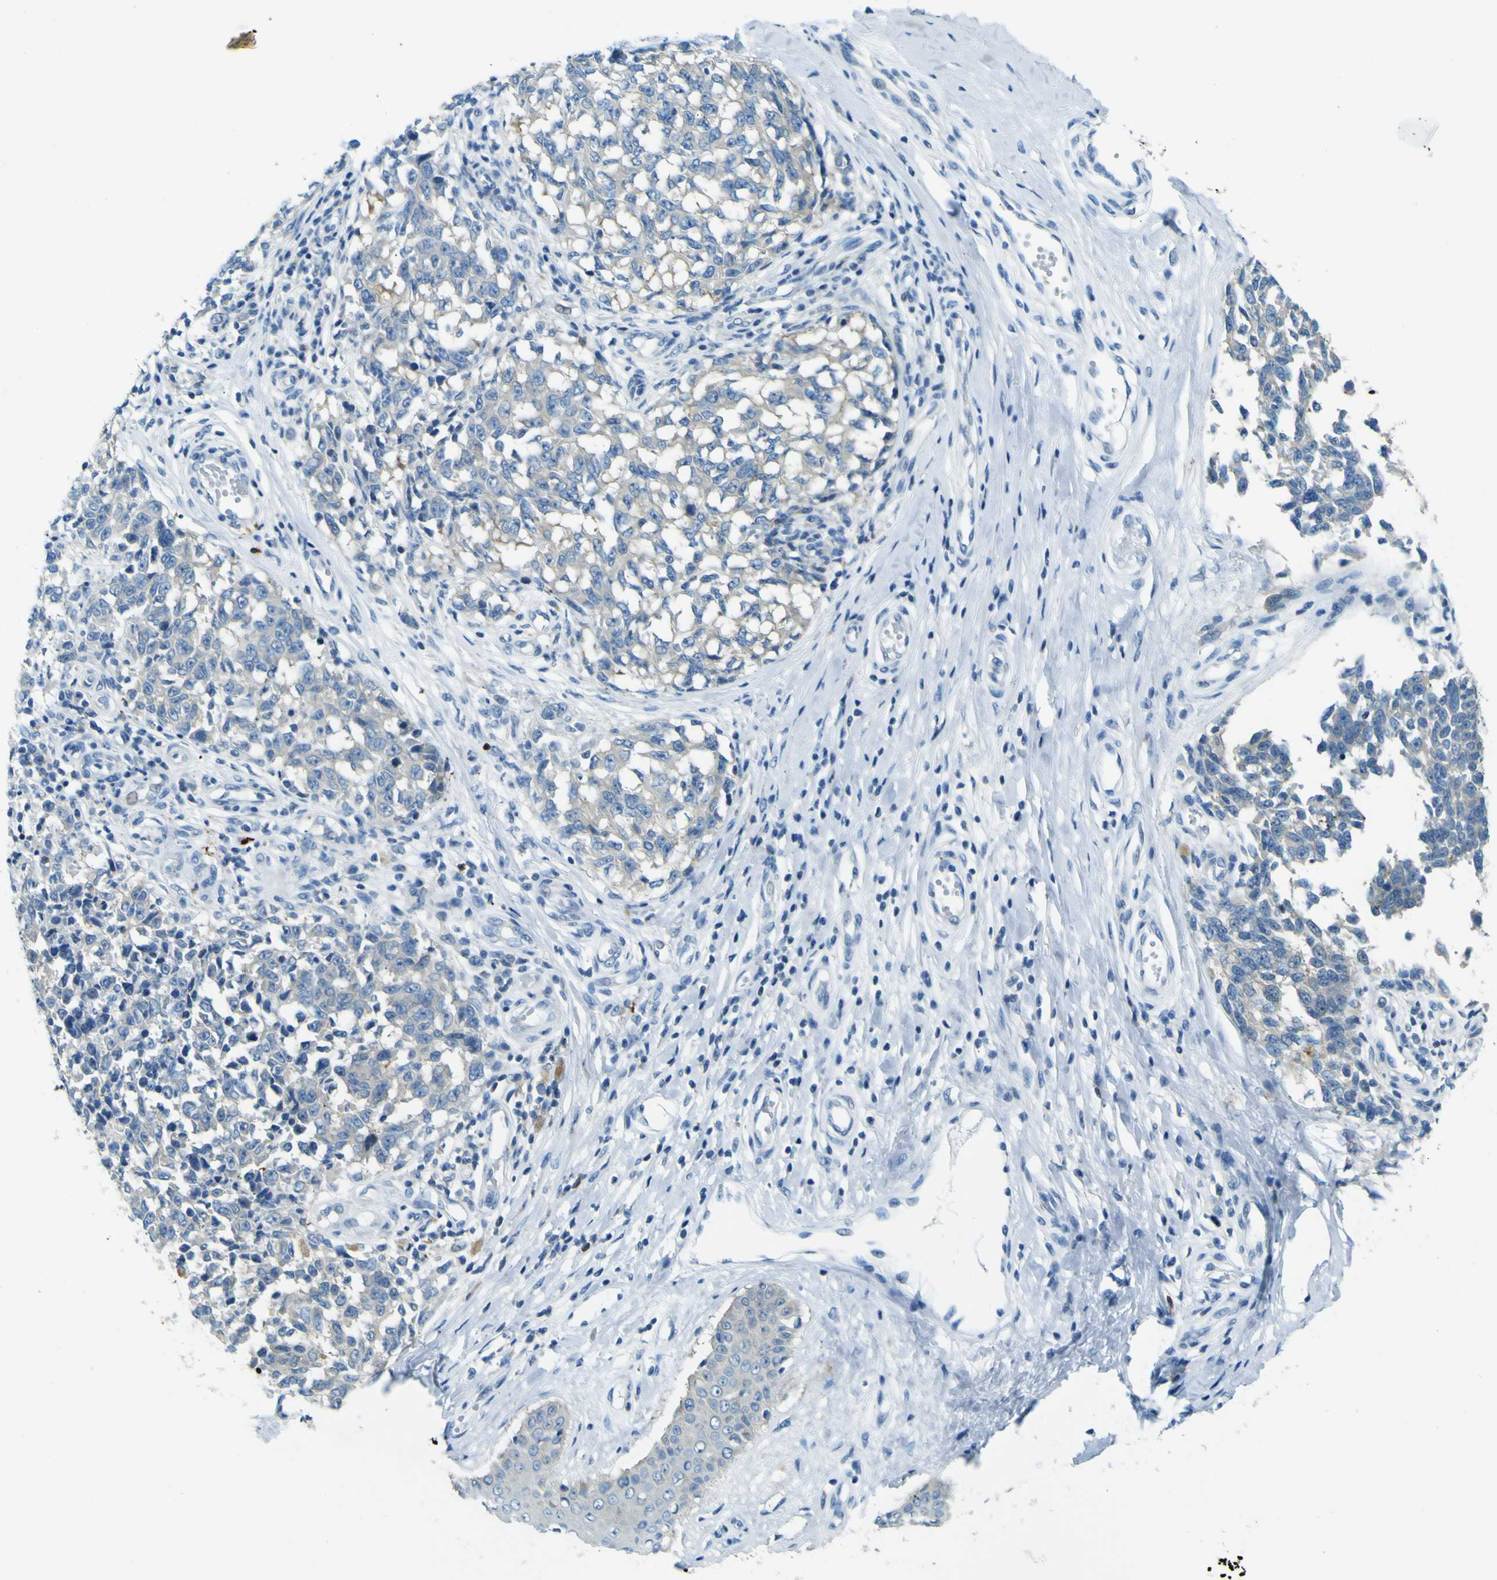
{"staining": {"intensity": "negative", "quantity": "none", "location": "none"}, "tissue": "melanoma", "cell_type": "Tumor cells", "image_type": "cancer", "snomed": [{"axis": "morphology", "description": "Malignant melanoma, NOS"}, {"axis": "topography", "description": "Skin"}], "caption": "A histopathology image of human malignant melanoma is negative for staining in tumor cells.", "gene": "SORCS1", "patient": {"sex": "female", "age": 64}}